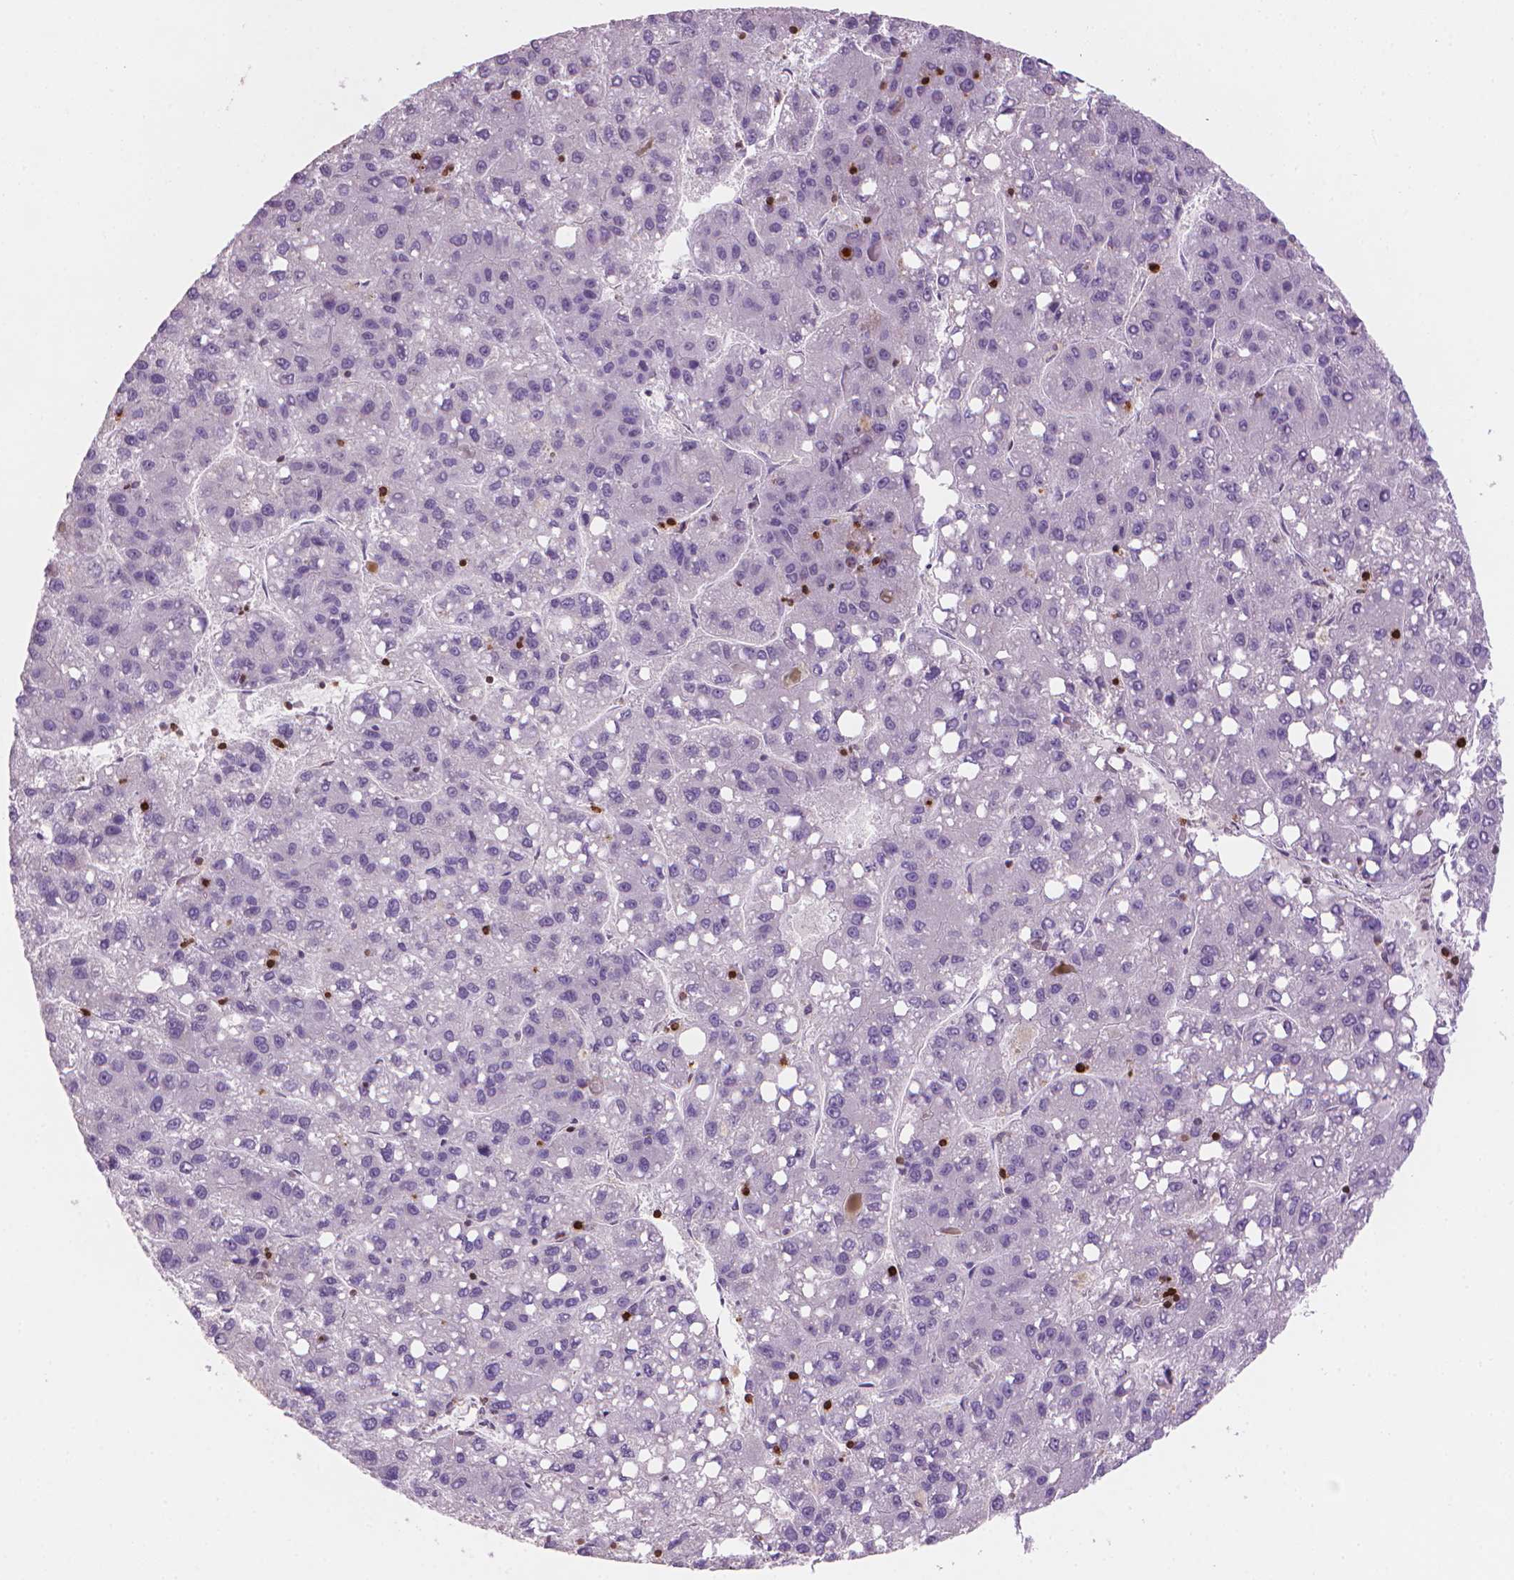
{"staining": {"intensity": "negative", "quantity": "none", "location": "none"}, "tissue": "liver cancer", "cell_type": "Tumor cells", "image_type": "cancer", "snomed": [{"axis": "morphology", "description": "Carcinoma, Hepatocellular, NOS"}, {"axis": "topography", "description": "Liver"}], "caption": "An IHC micrograph of liver hepatocellular carcinoma is shown. There is no staining in tumor cells of liver hepatocellular carcinoma.", "gene": "BCL2", "patient": {"sex": "female", "age": 82}}